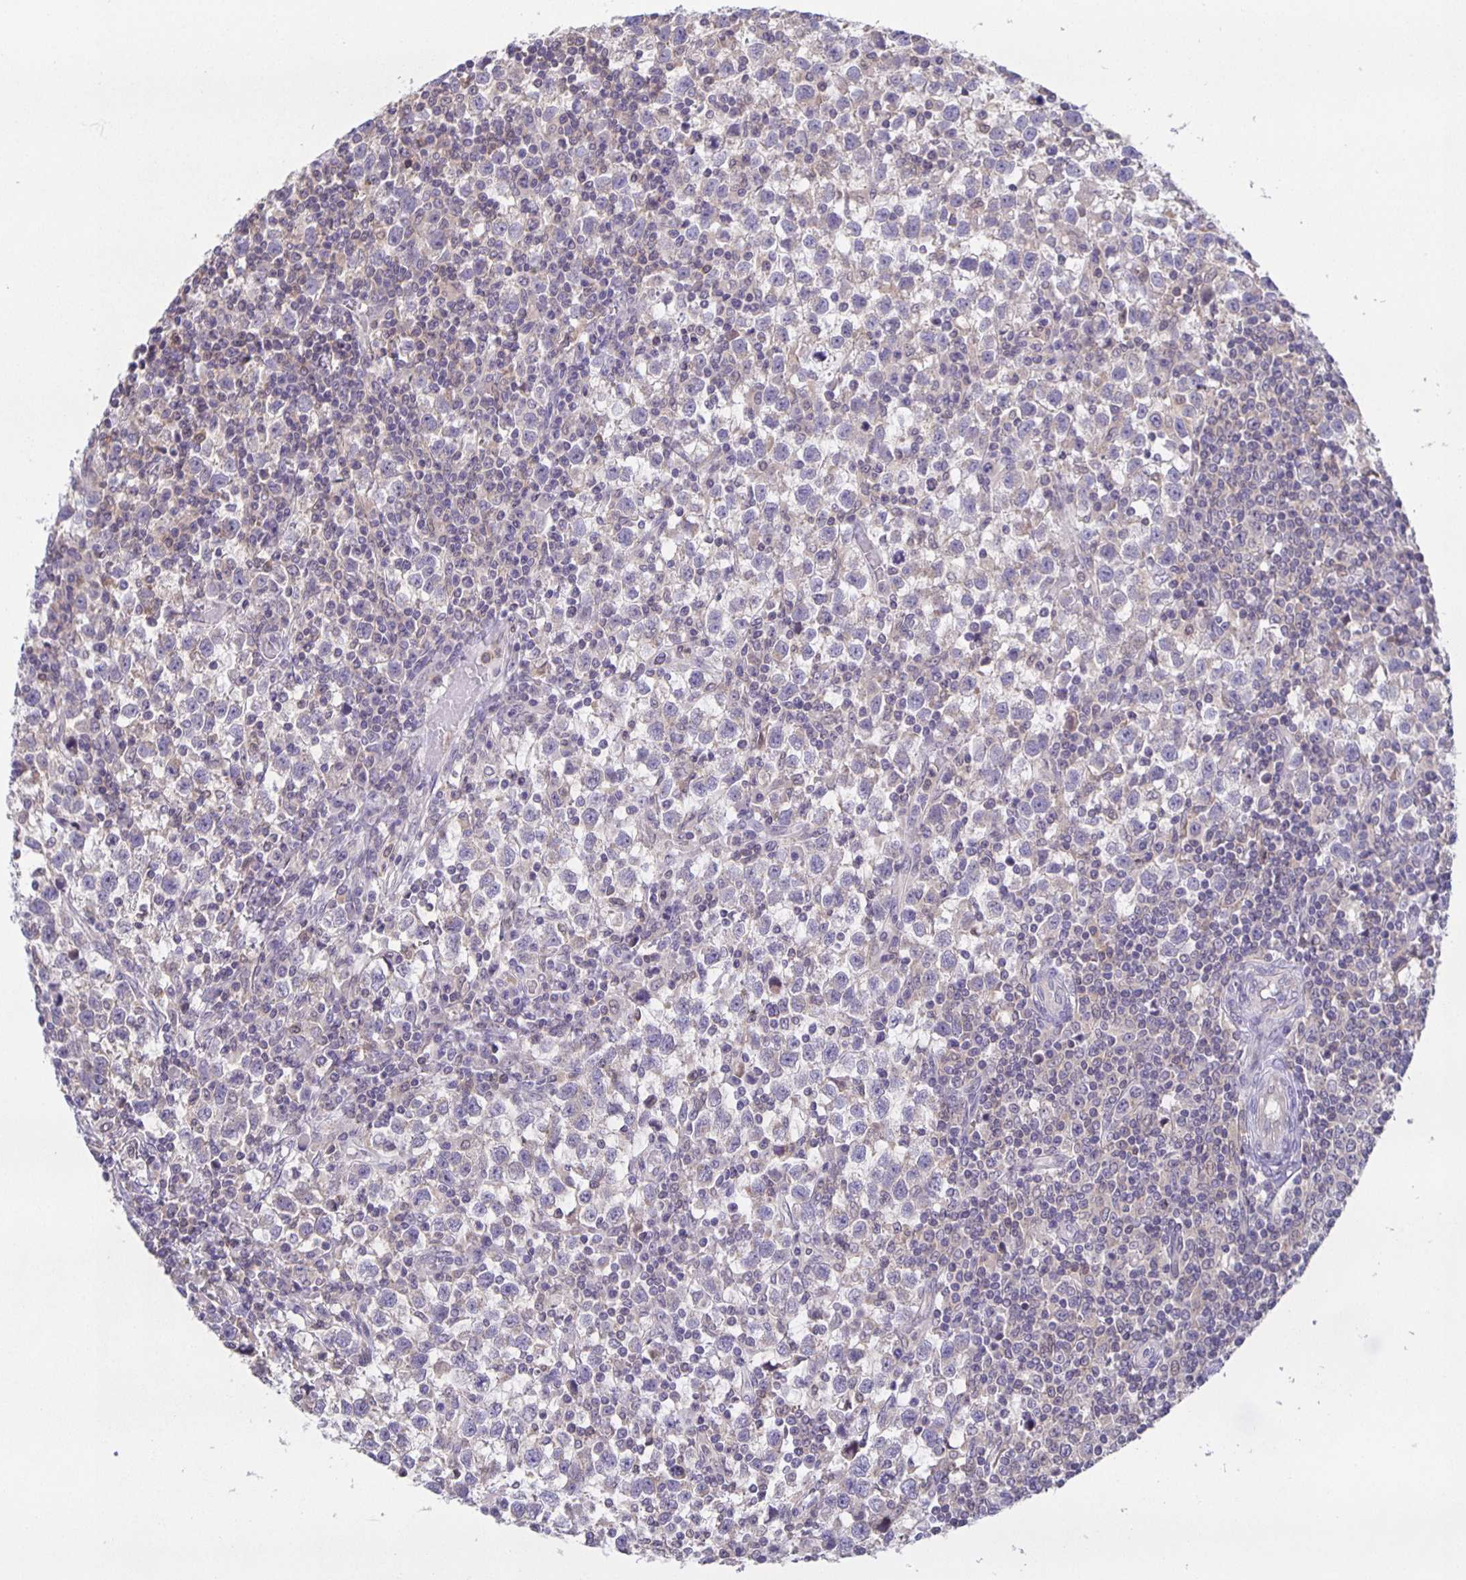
{"staining": {"intensity": "negative", "quantity": "none", "location": "none"}, "tissue": "testis cancer", "cell_type": "Tumor cells", "image_type": "cancer", "snomed": [{"axis": "morphology", "description": "Seminoma, NOS"}, {"axis": "topography", "description": "Testis"}], "caption": "Histopathology image shows no protein expression in tumor cells of seminoma (testis) tissue.", "gene": "MARCHF6", "patient": {"sex": "male", "age": 34}}